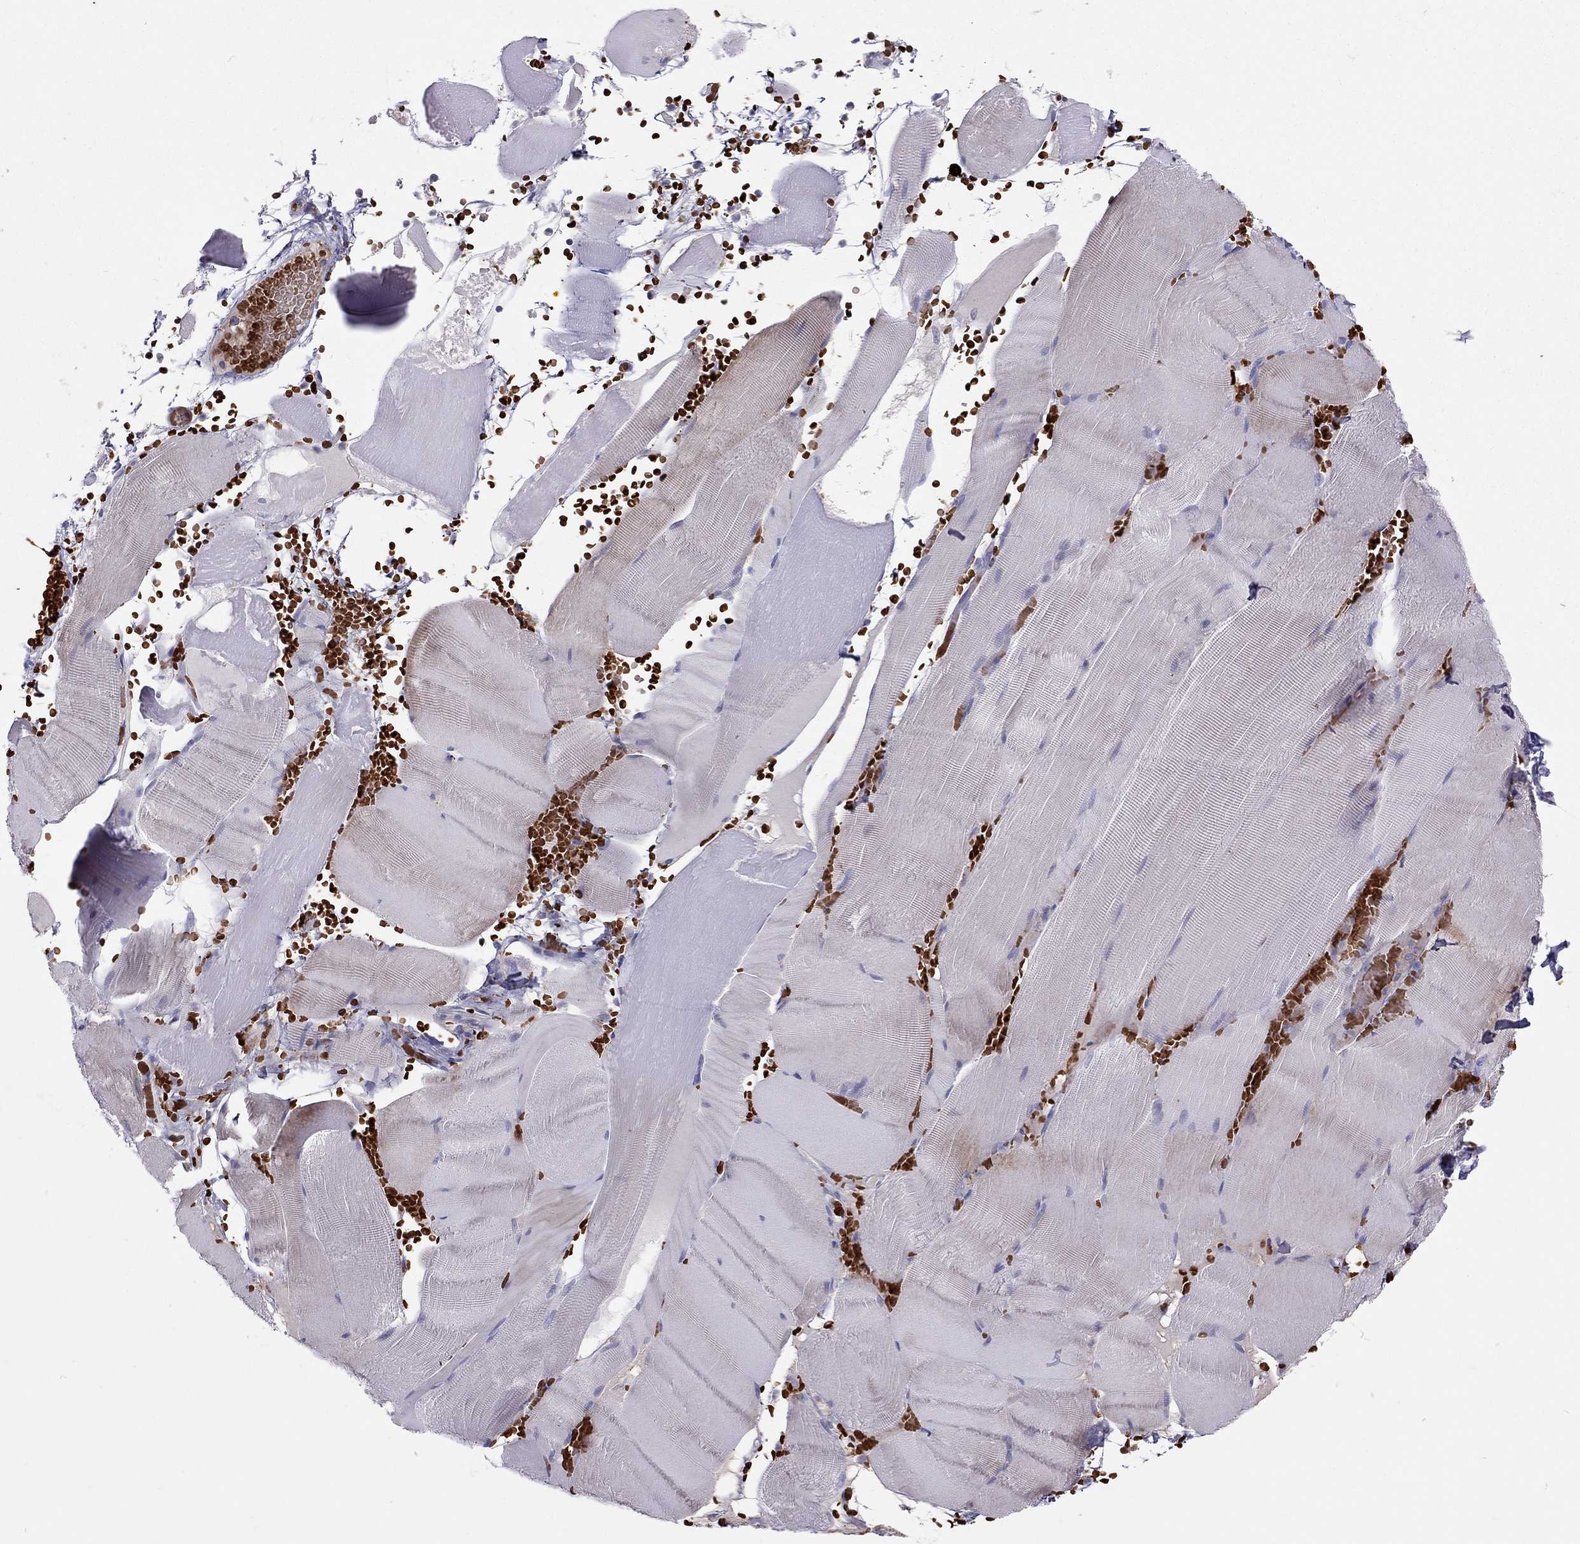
{"staining": {"intensity": "negative", "quantity": "none", "location": "none"}, "tissue": "skeletal muscle", "cell_type": "Myocytes", "image_type": "normal", "snomed": [{"axis": "morphology", "description": "Normal tissue, NOS"}, {"axis": "topography", "description": "Skeletal muscle"}], "caption": "Immunohistochemistry (IHC) of unremarkable human skeletal muscle demonstrates no staining in myocytes. (Stains: DAB immunohistochemistry with hematoxylin counter stain, Microscopy: brightfield microscopy at high magnification).", "gene": "FRMD1", "patient": {"sex": "male", "age": 56}}